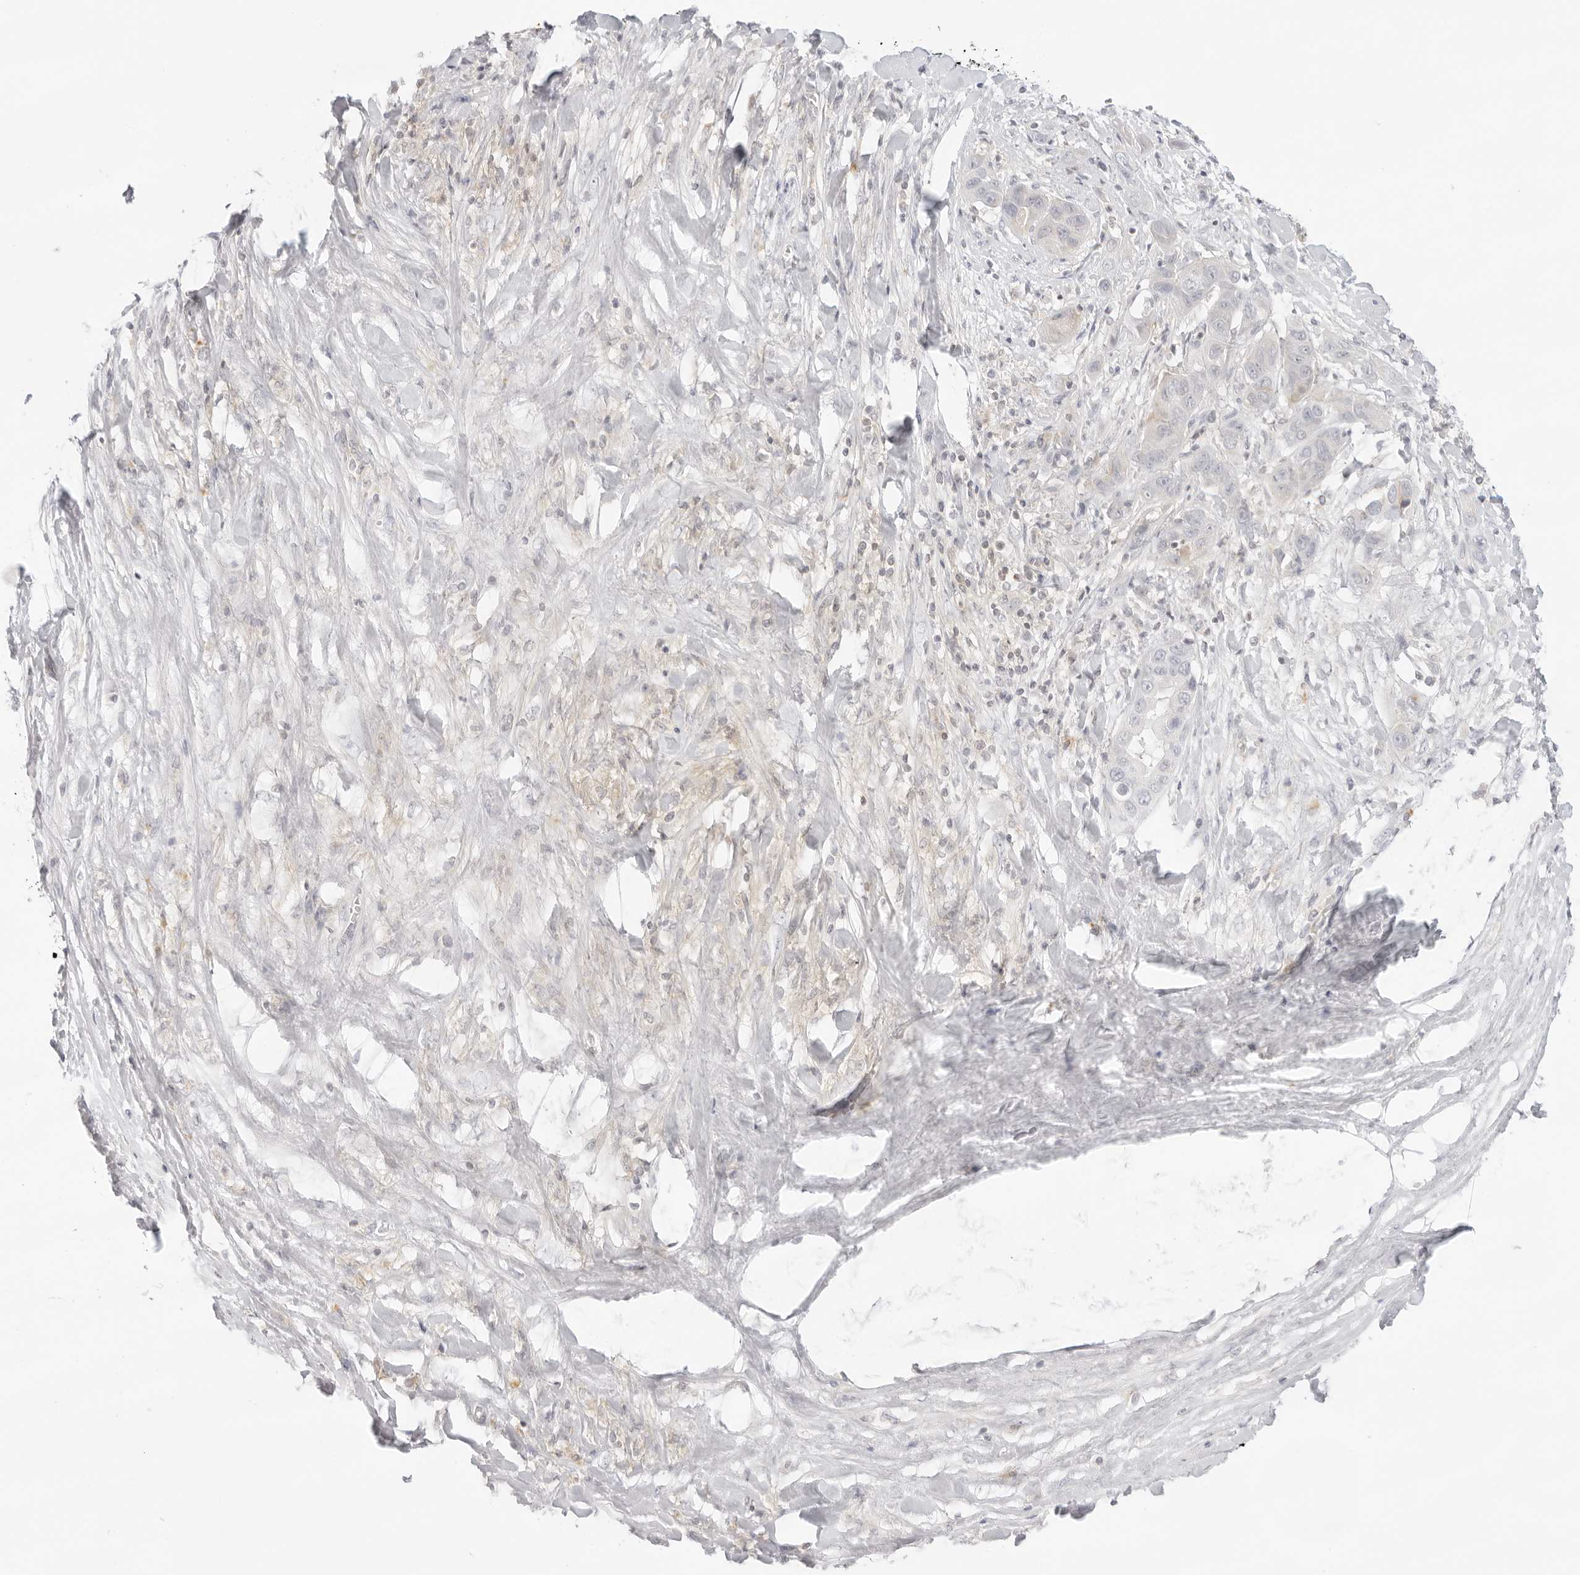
{"staining": {"intensity": "negative", "quantity": "none", "location": "none"}, "tissue": "liver cancer", "cell_type": "Tumor cells", "image_type": "cancer", "snomed": [{"axis": "morphology", "description": "Cholangiocarcinoma"}, {"axis": "topography", "description": "Liver"}], "caption": "Immunohistochemistry image of neoplastic tissue: human cholangiocarcinoma (liver) stained with DAB demonstrates no significant protein positivity in tumor cells.", "gene": "TNFRSF14", "patient": {"sex": "female", "age": 52}}